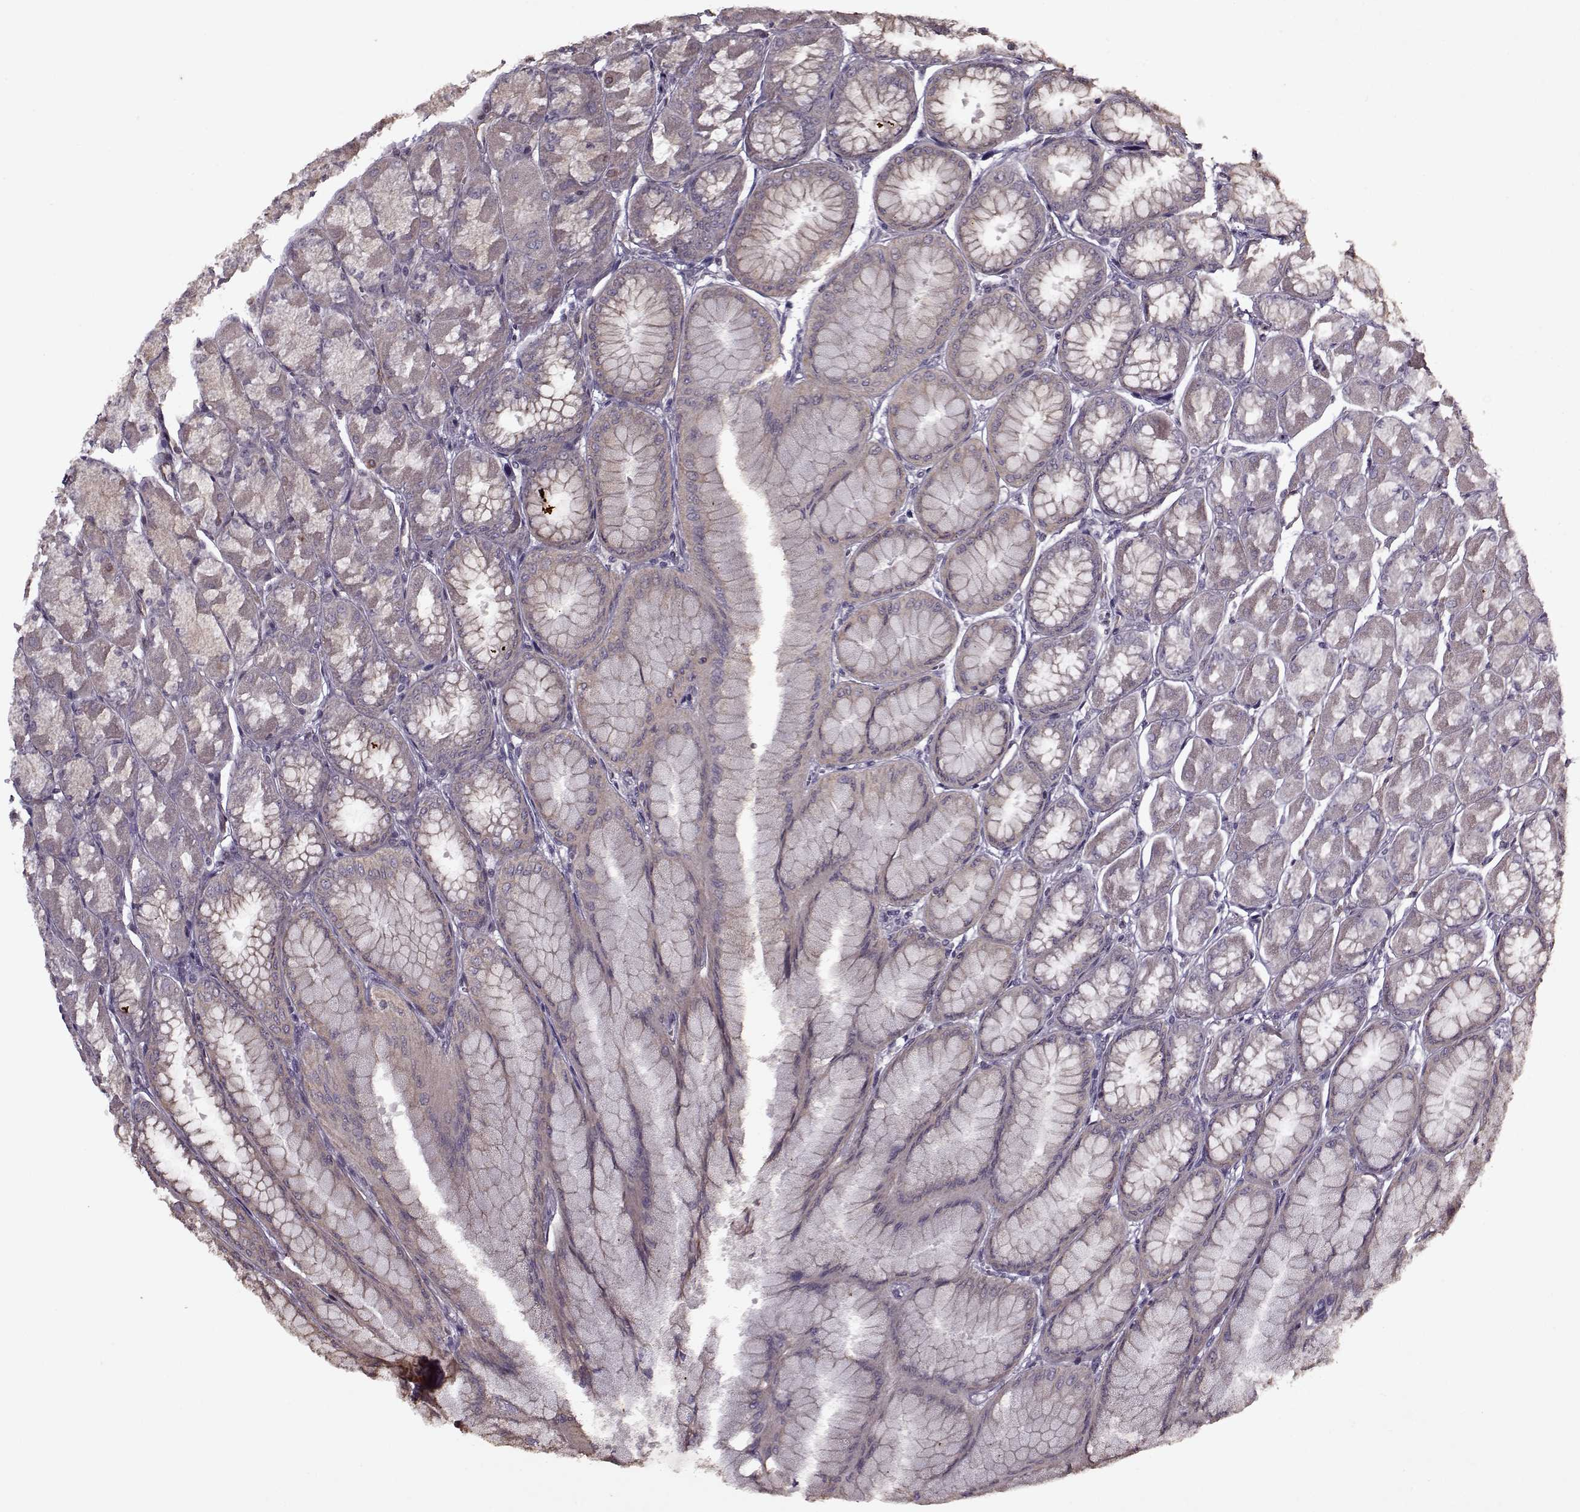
{"staining": {"intensity": "weak", "quantity": ">75%", "location": "cytoplasmic/membranous"}, "tissue": "stomach", "cell_type": "Glandular cells", "image_type": "normal", "snomed": [{"axis": "morphology", "description": "Normal tissue, NOS"}, {"axis": "topography", "description": "Stomach, upper"}], "caption": "A low amount of weak cytoplasmic/membranous positivity is seen in about >75% of glandular cells in unremarkable stomach.", "gene": "KRT9", "patient": {"sex": "male", "age": 60}}